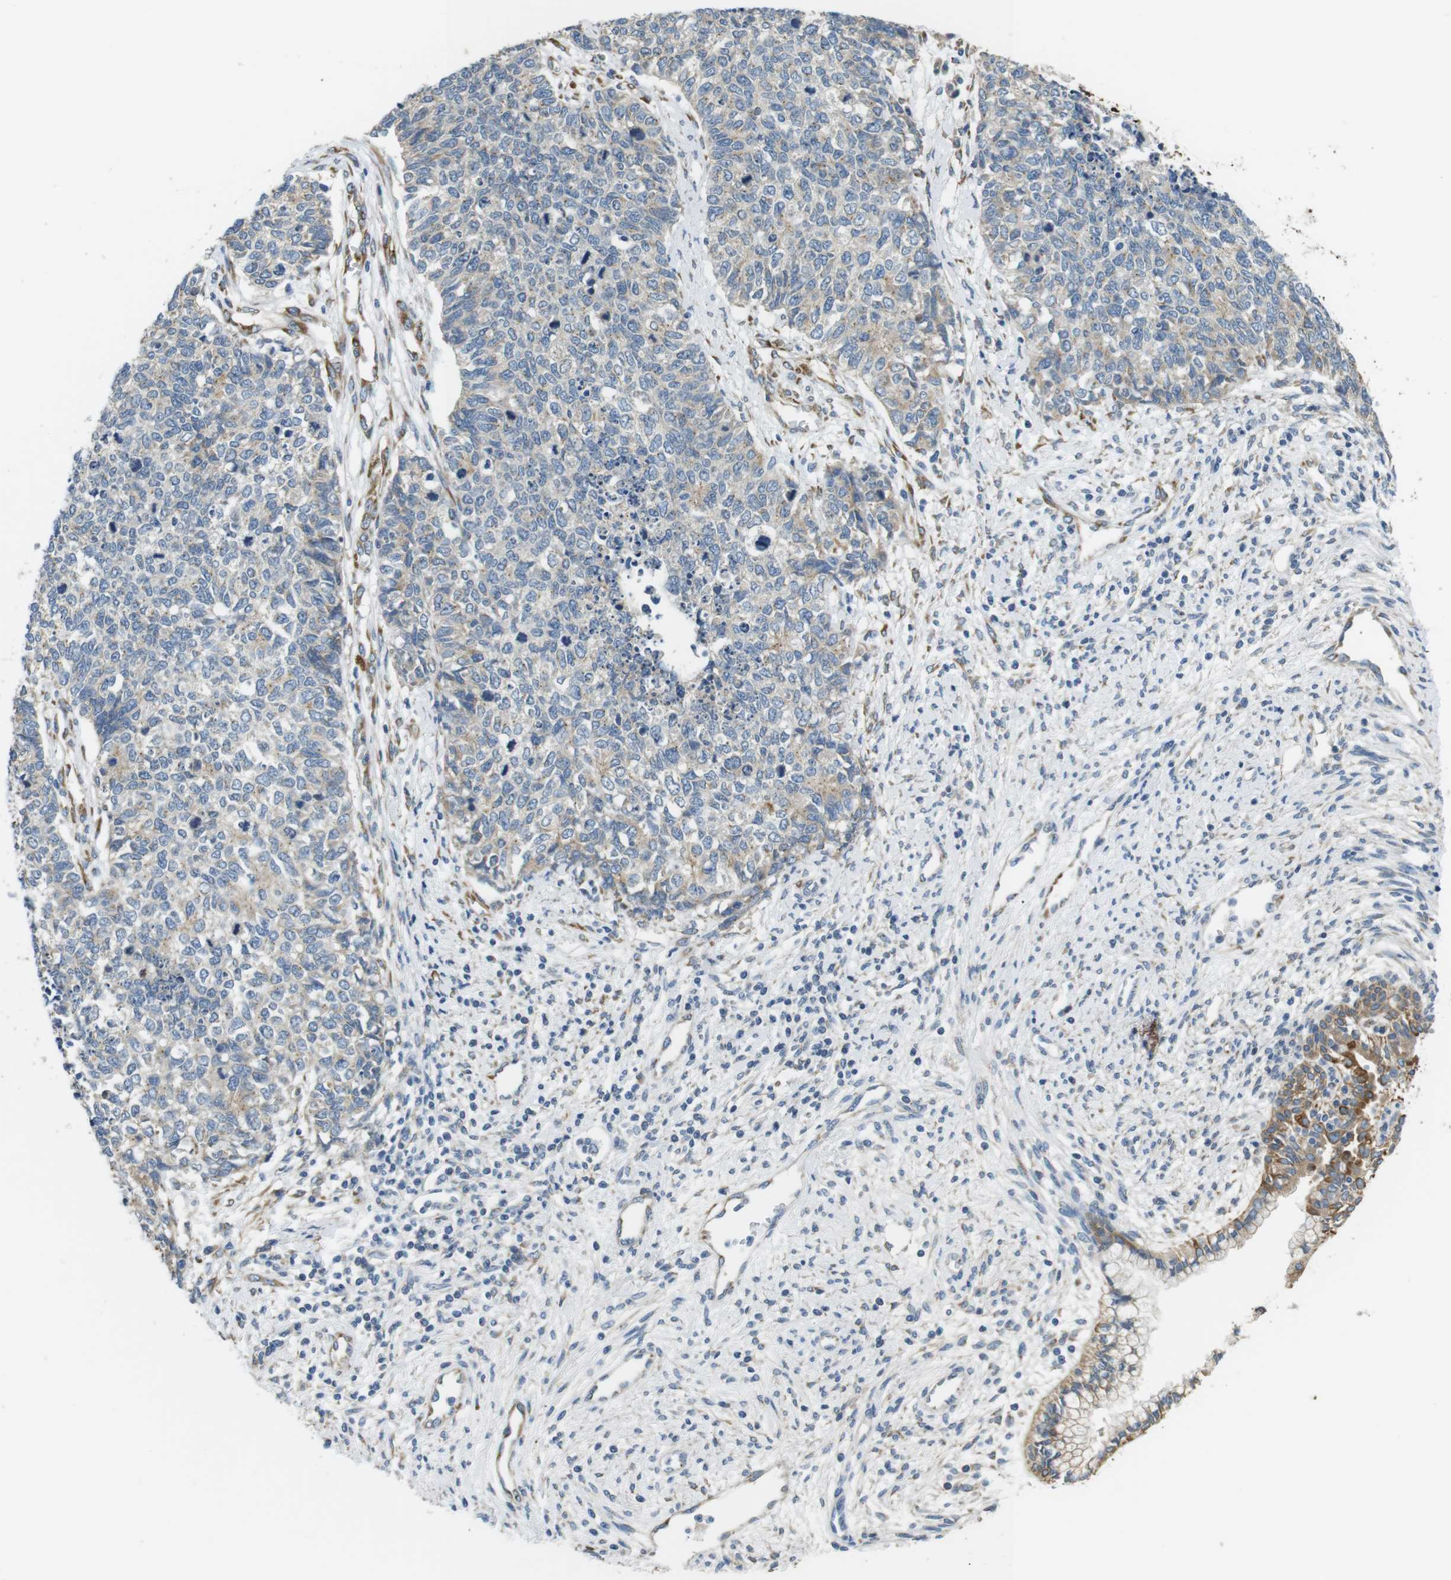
{"staining": {"intensity": "negative", "quantity": "none", "location": "none"}, "tissue": "cervical cancer", "cell_type": "Tumor cells", "image_type": "cancer", "snomed": [{"axis": "morphology", "description": "Squamous cell carcinoma, NOS"}, {"axis": "topography", "description": "Cervix"}], "caption": "DAB immunohistochemical staining of cervical cancer shows no significant expression in tumor cells.", "gene": "UNC5CL", "patient": {"sex": "female", "age": 63}}